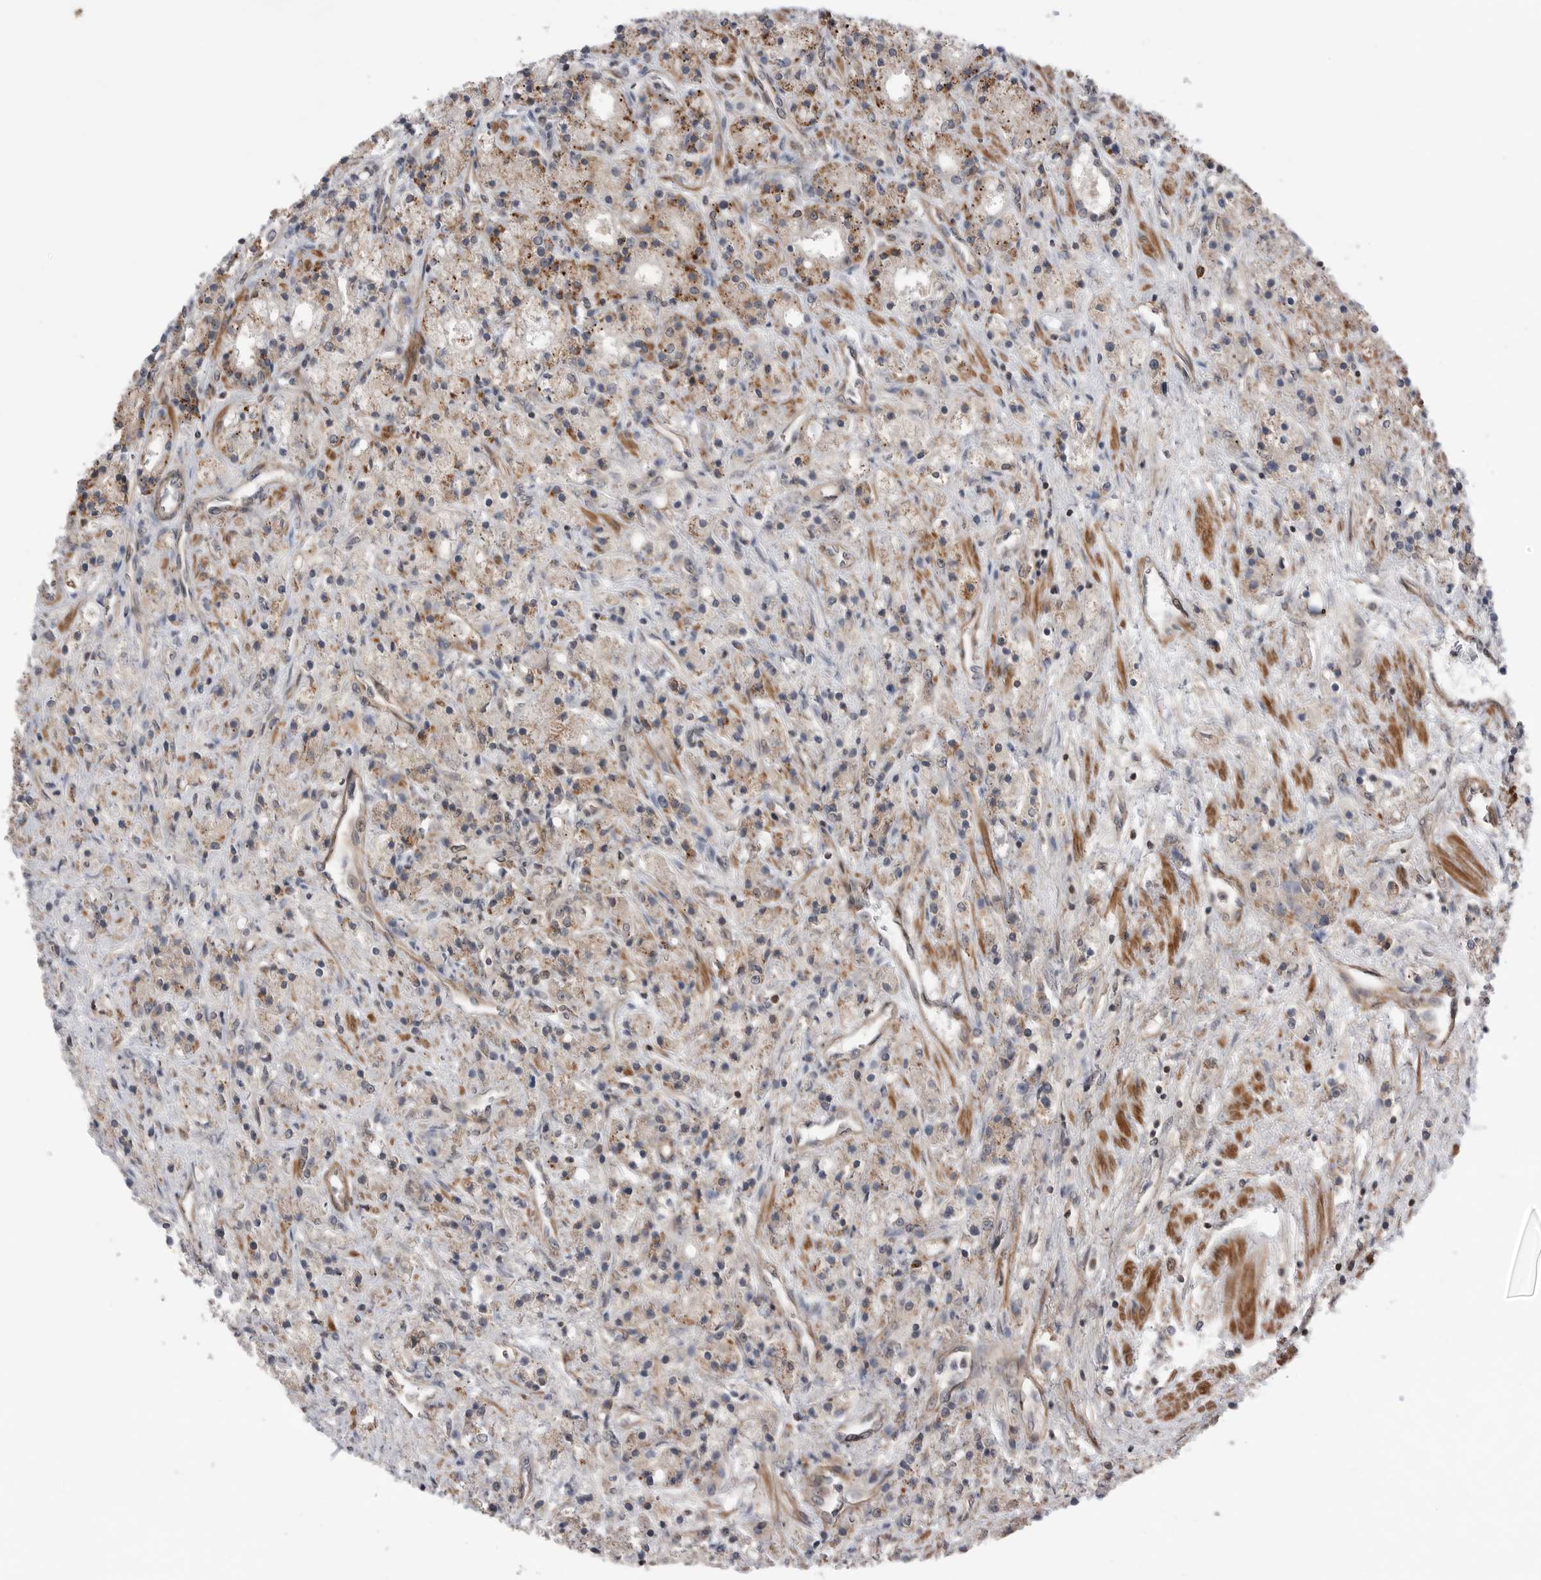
{"staining": {"intensity": "weak", "quantity": "<25%", "location": "cytoplasmic/membranous"}, "tissue": "prostate cancer", "cell_type": "Tumor cells", "image_type": "cancer", "snomed": [{"axis": "morphology", "description": "Adenocarcinoma, High grade"}, {"axis": "topography", "description": "Prostate"}], "caption": "DAB (3,3'-diaminobenzidine) immunohistochemical staining of human prostate cancer shows no significant positivity in tumor cells.", "gene": "PEAK1", "patient": {"sex": "male", "age": 60}}